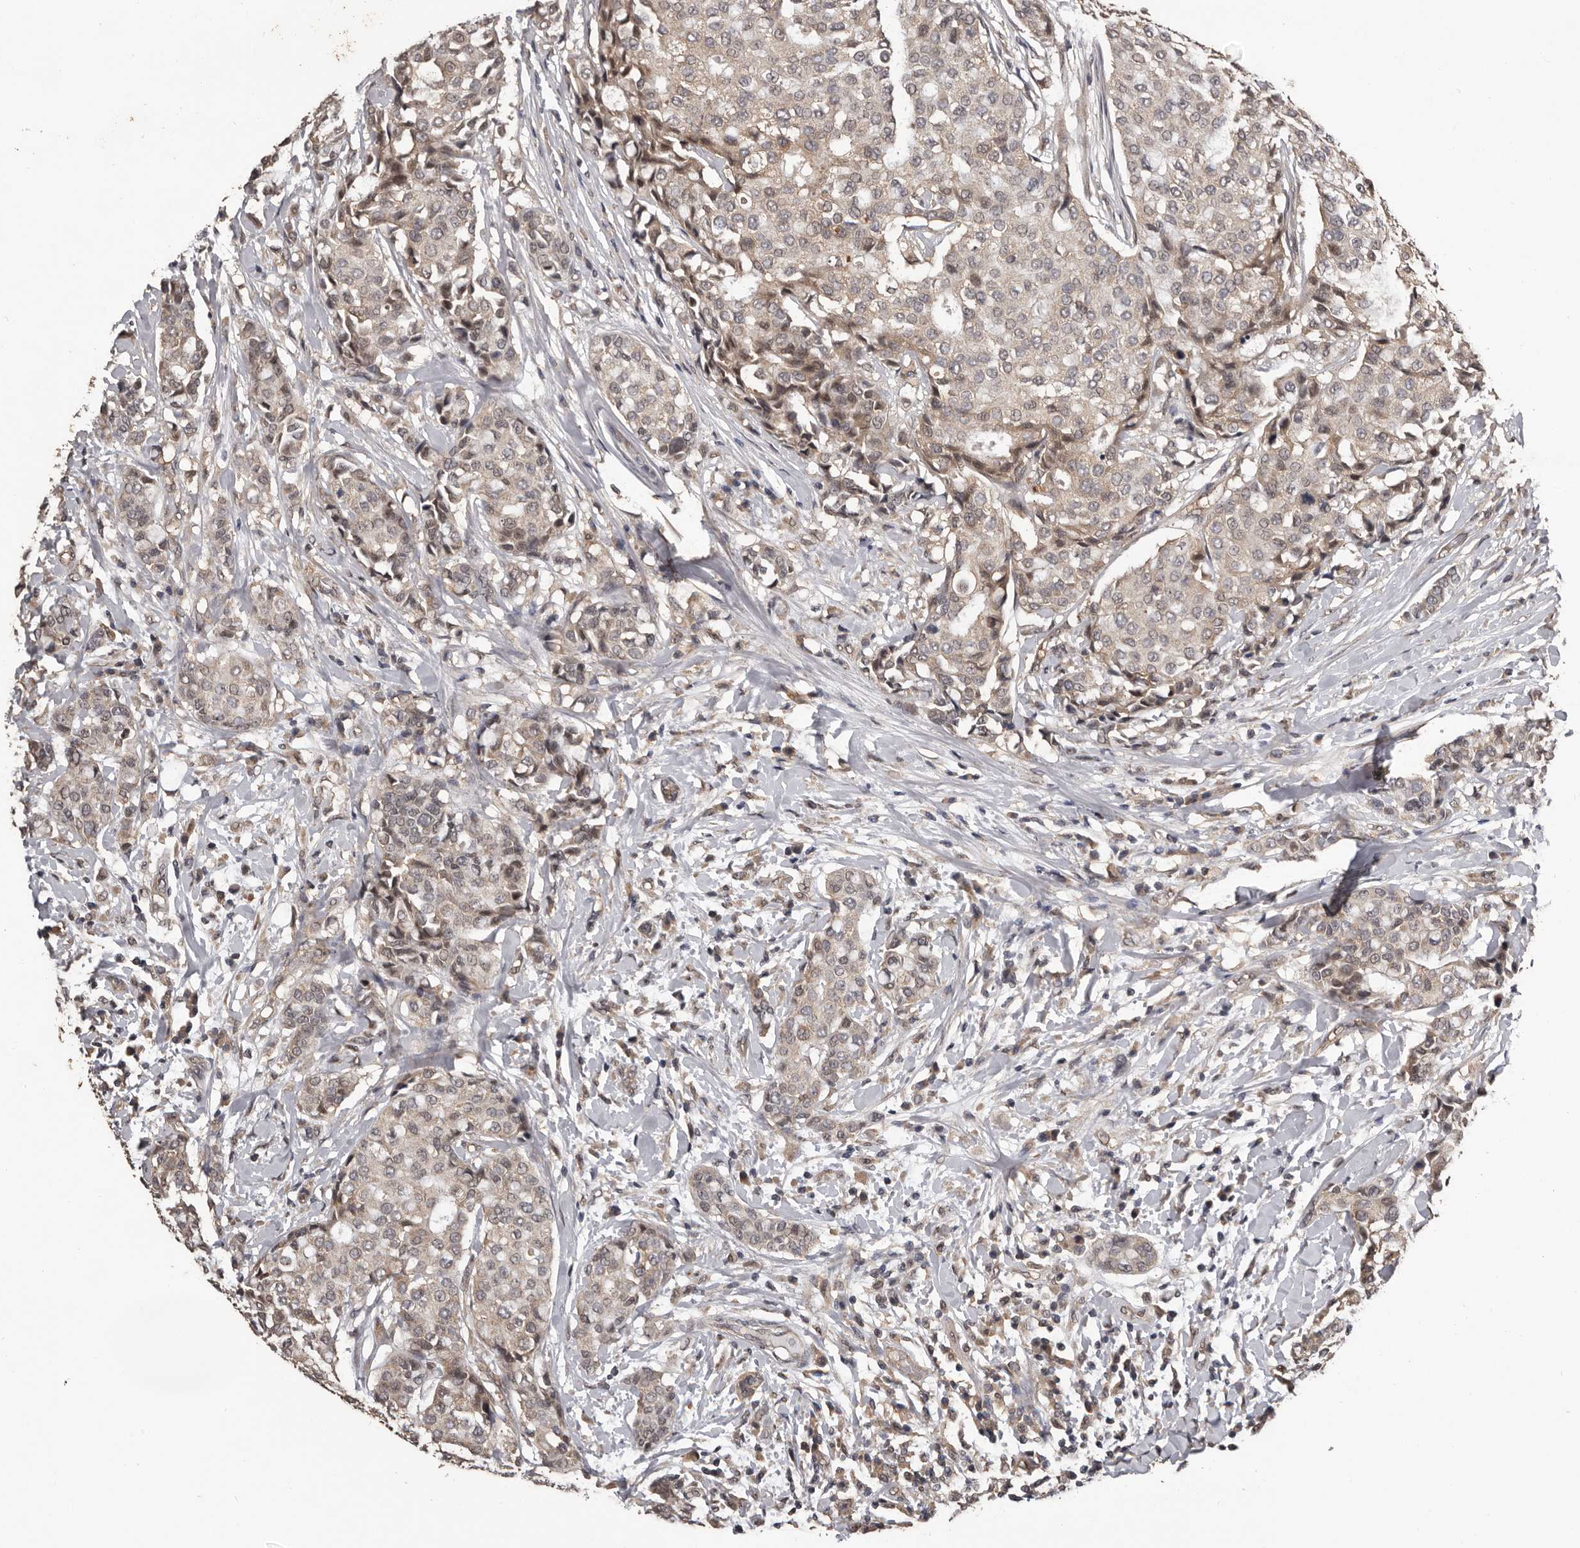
{"staining": {"intensity": "weak", "quantity": "25%-75%", "location": "cytoplasmic/membranous"}, "tissue": "breast cancer", "cell_type": "Tumor cells", "image_type": "cancer", "snomed": [{"axis": "morphology", "description": "Duct carcinoma"}, {"axis": "topography", "description": "Breast"}], "caption": "Immunohistochemical staining of human breast infiltrating ductal carcinoma demonstrates low levels of weak cytoplasmic/membranous protein expression in about 25%-75% of tumor cells.", "gene": "VPS37A", "patient": {"sex": "female", "age": 27}}